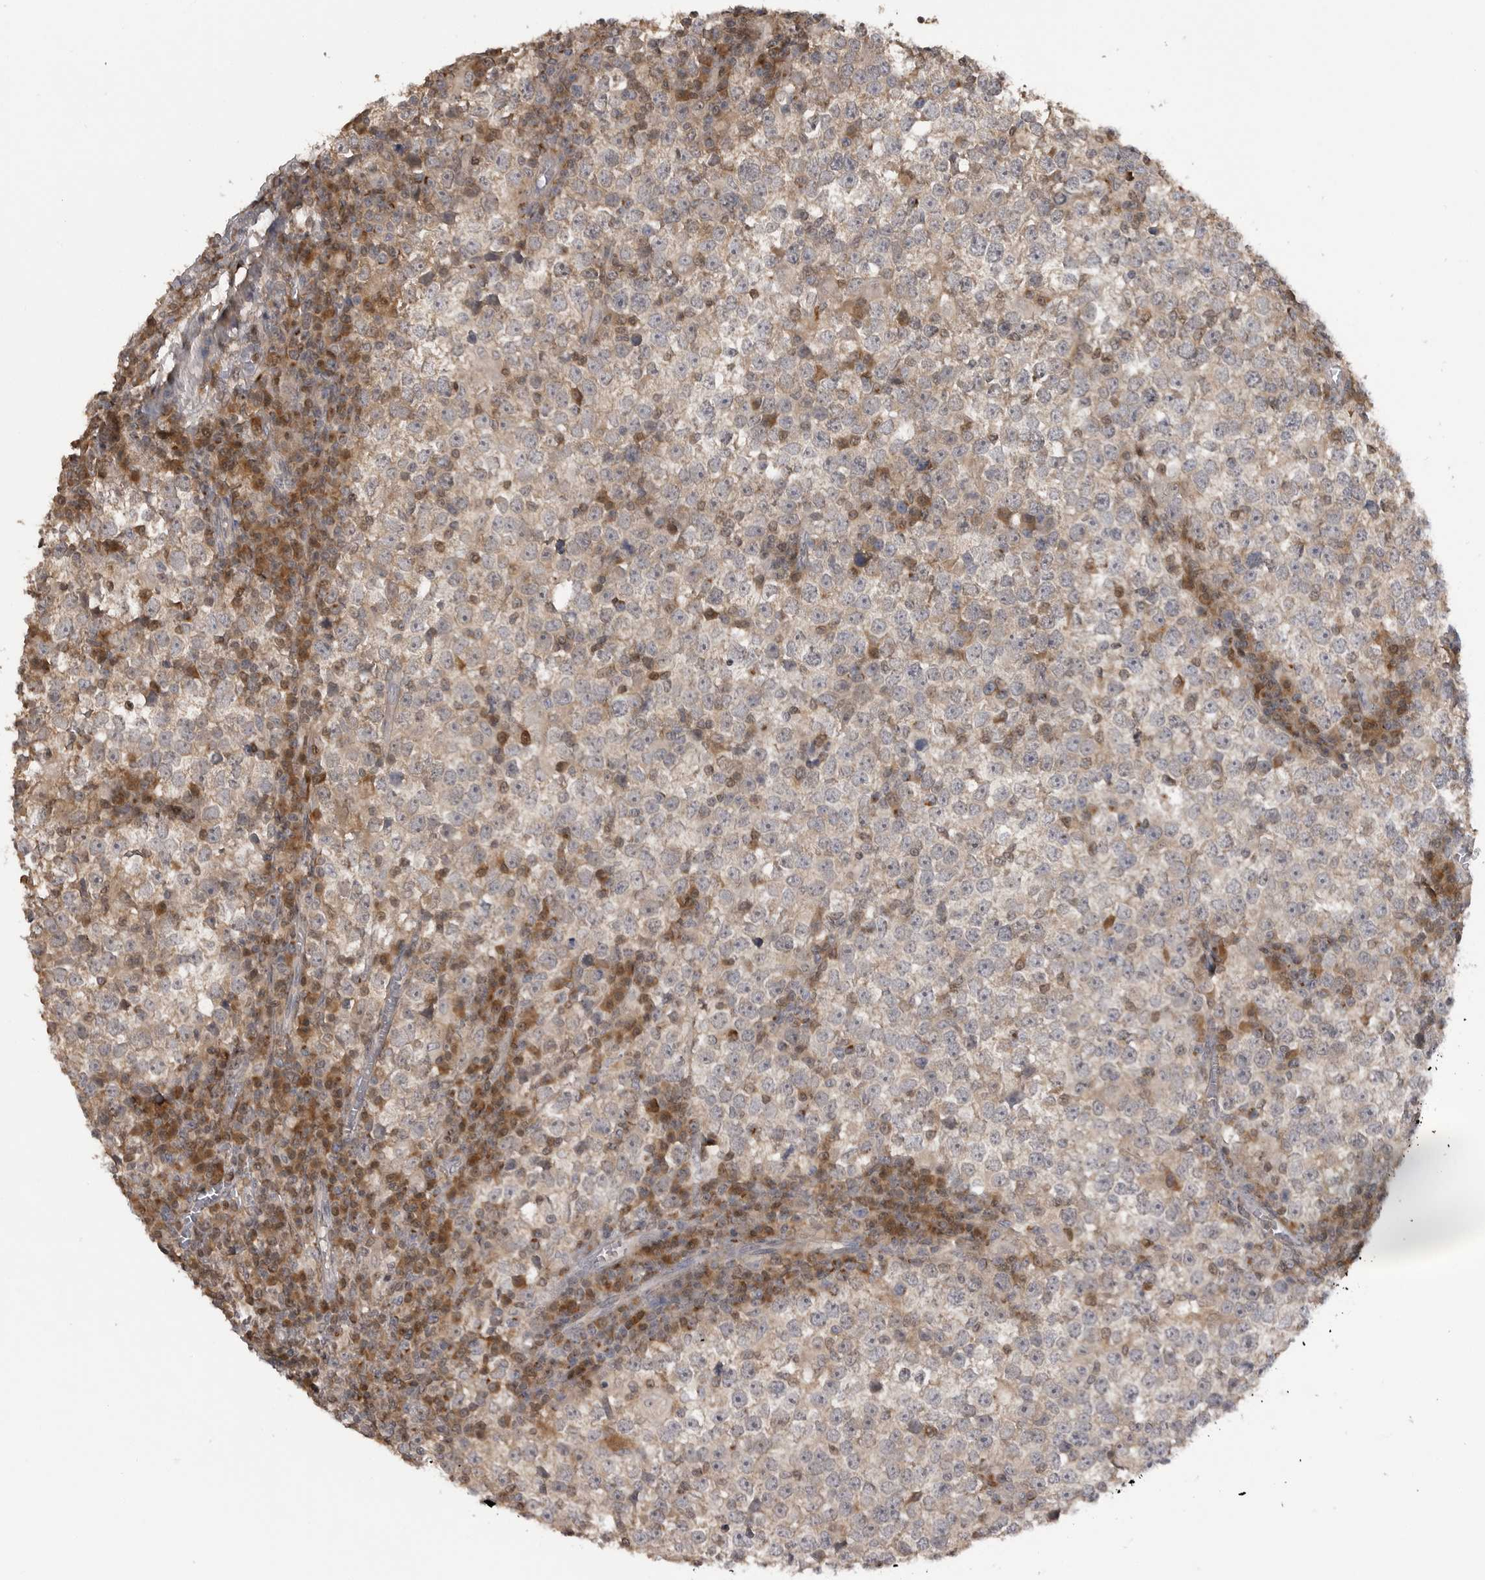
{"staining": {"intensity": "negative", "quantity": "none", "location": "none"}, "tissue": "testis cancer", "cell_type": "Tumor cells", "image_type": "cancer", "snomed": [{"axis": "morphology", "description": "Seminoma, NOS"}, {"axis": "topography", "description": "Testis"}], "caption": "This is a micrograph of immunohistochemistry (IHC) staining of testis seminoma, which shows no staining in tumor cells.", "gene": "MAPK13", "patient": {"sex": "male", "age": 65}}